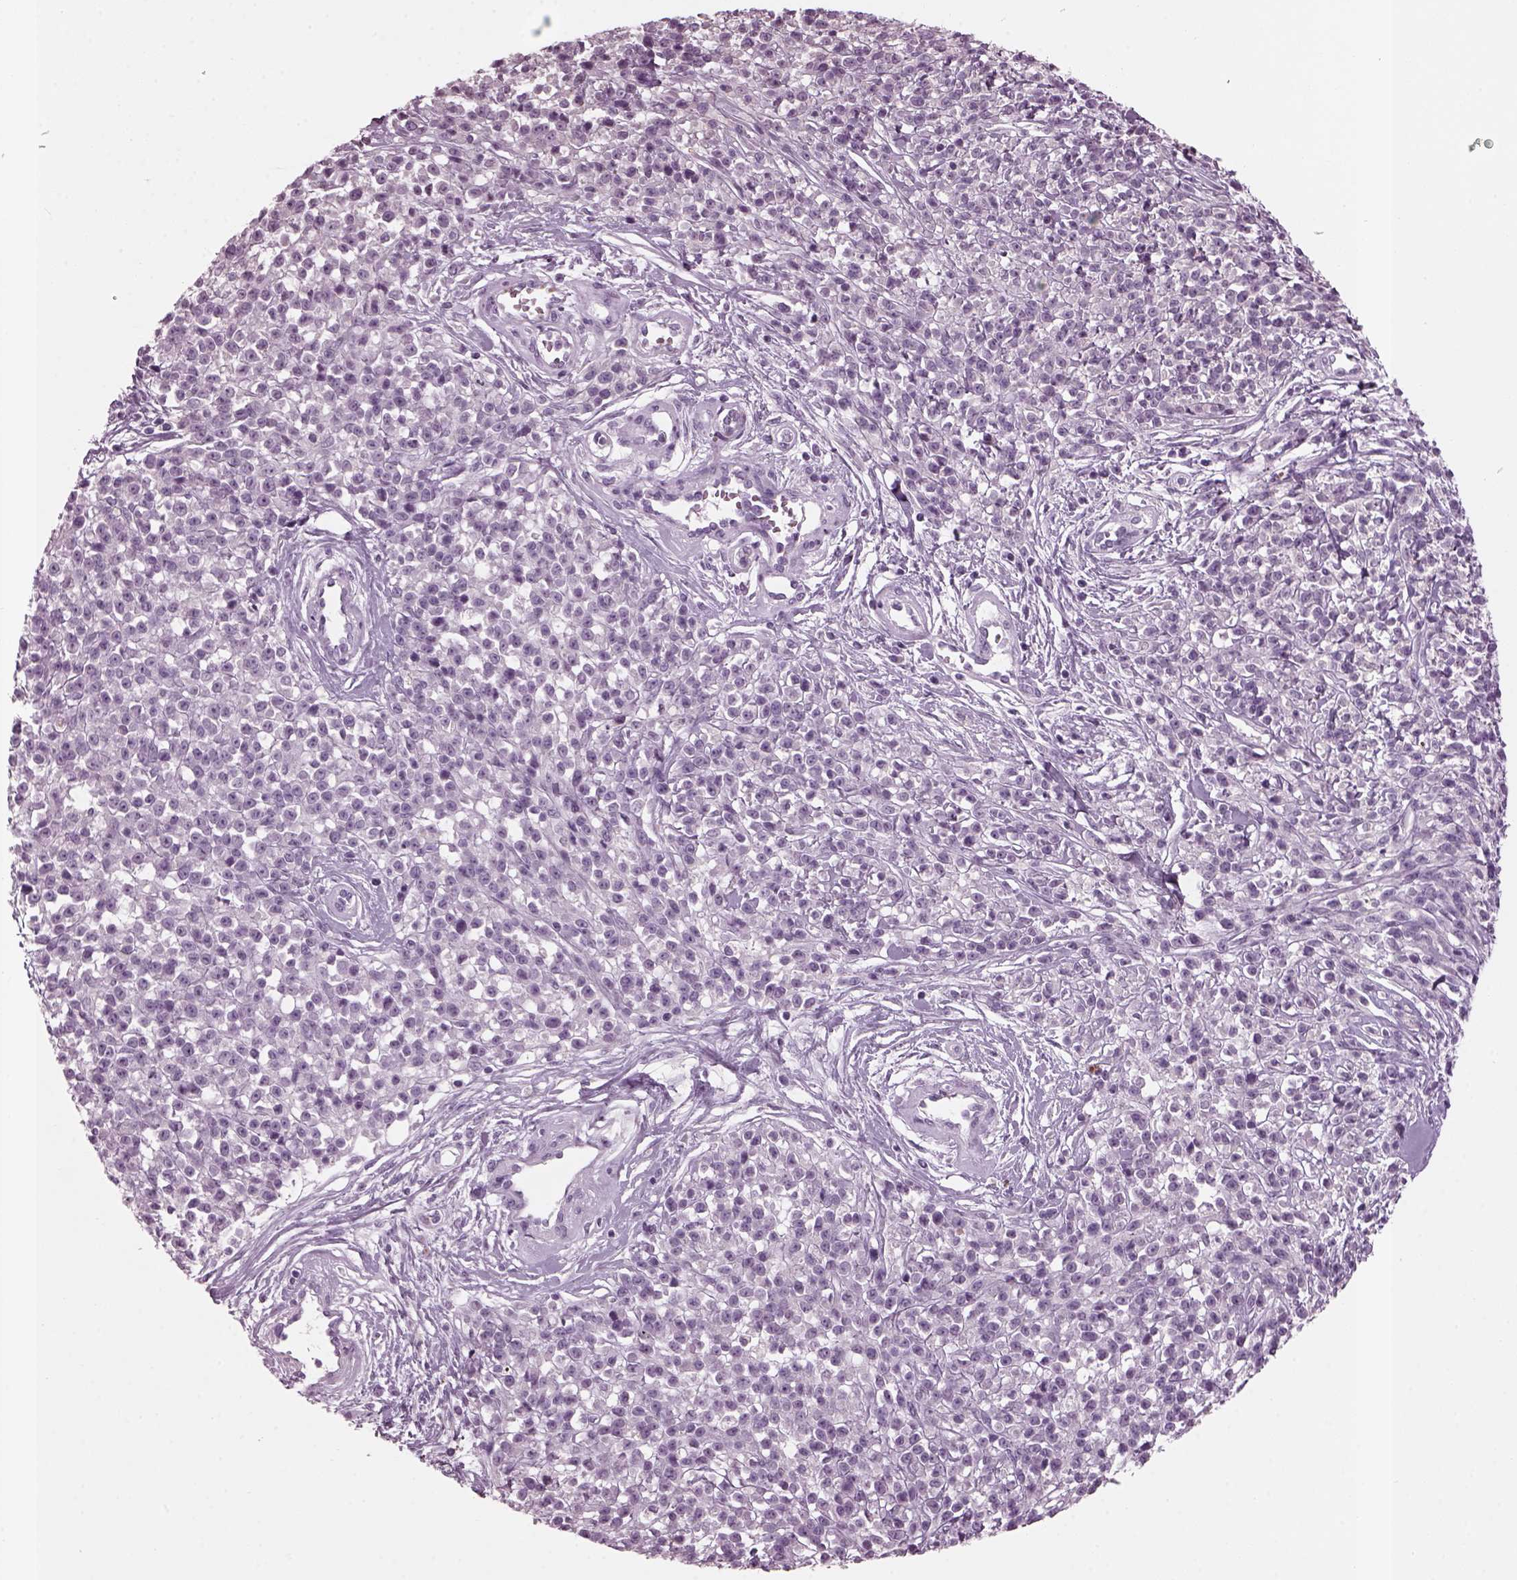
{"staining": {"intensity": "negative", "quantity": "none", "location": "none"}, "tissue": "melanoma", "cell_type": "Tumor cells", "image_type": "cancer", "snomed": [{"axis": "morphology", "description": "Malignant melanoma, NOS"}, {"axis": "topography", "description": "Skin"}, {"axis": "topography", "description": "Skin of trunk"}], "caption": "Photomicrograph shows no protein staining in tumor cells of malignant melanoma tissue. (DAB immunohistochemistry visualized using brightfield microscopy, high magnification).", "gene": "DPYSL5", "patient": {"sex": "male", "age": 74}}